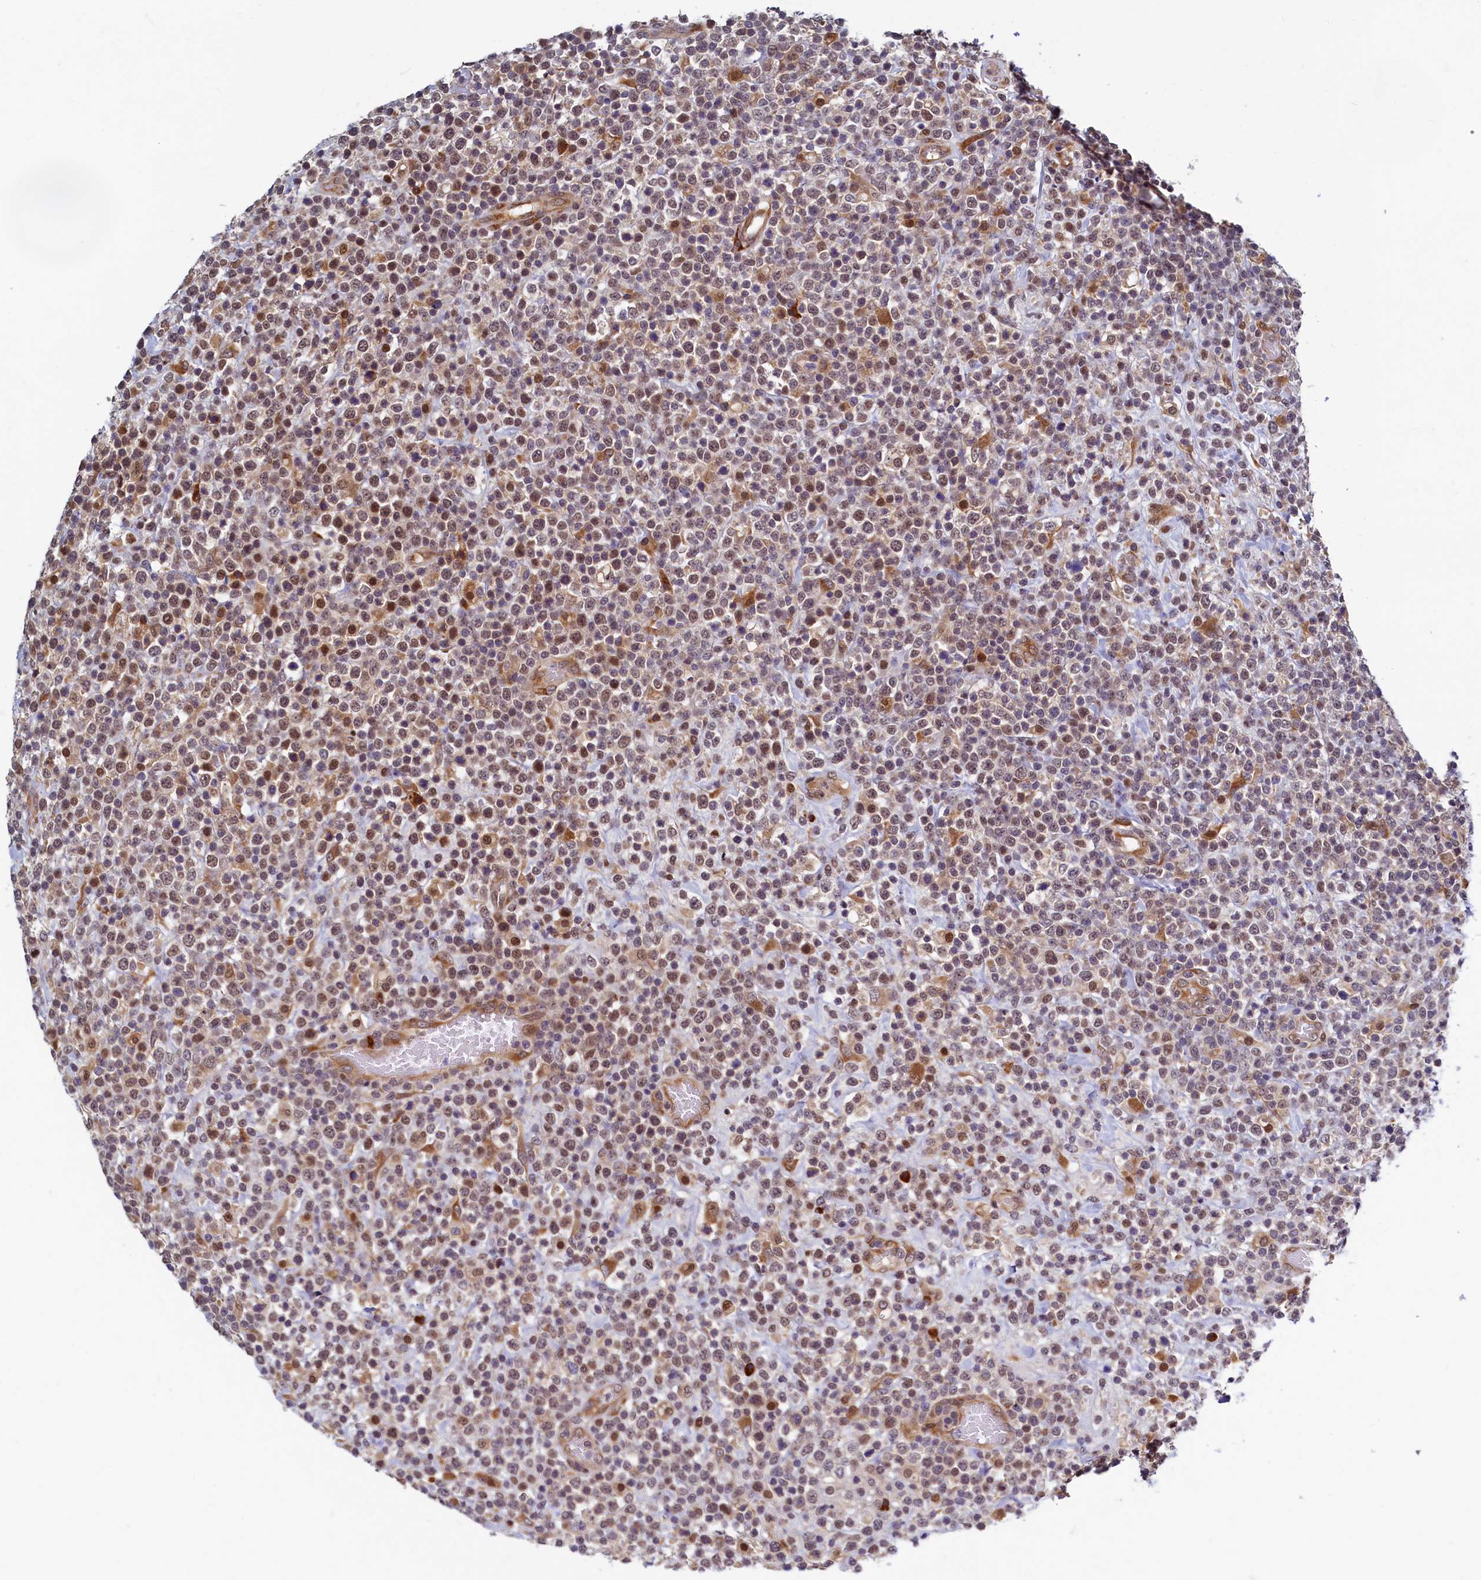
{"staining": {"intensity": "moderate", "quantity": "<25%", "location": "nuclear"}, "tissue": "lymphoma", "cell_type": "Tumor cells", "image_type": "cancer", "snomed": [{"axis": "morphology", "description": "Malignant lymphoma, non-Hodgkin's type, High grade"}, {"axis": "topography", "description": "Colon"}], "caption": "The micrograph shows immunohistochemical staining of lymphoma. There is moderate nuclear expression is appreciated in approximately <25% of tumor cells.", "gene": "SLC16A14", "patient": {"sex": "female", "age": 53}}